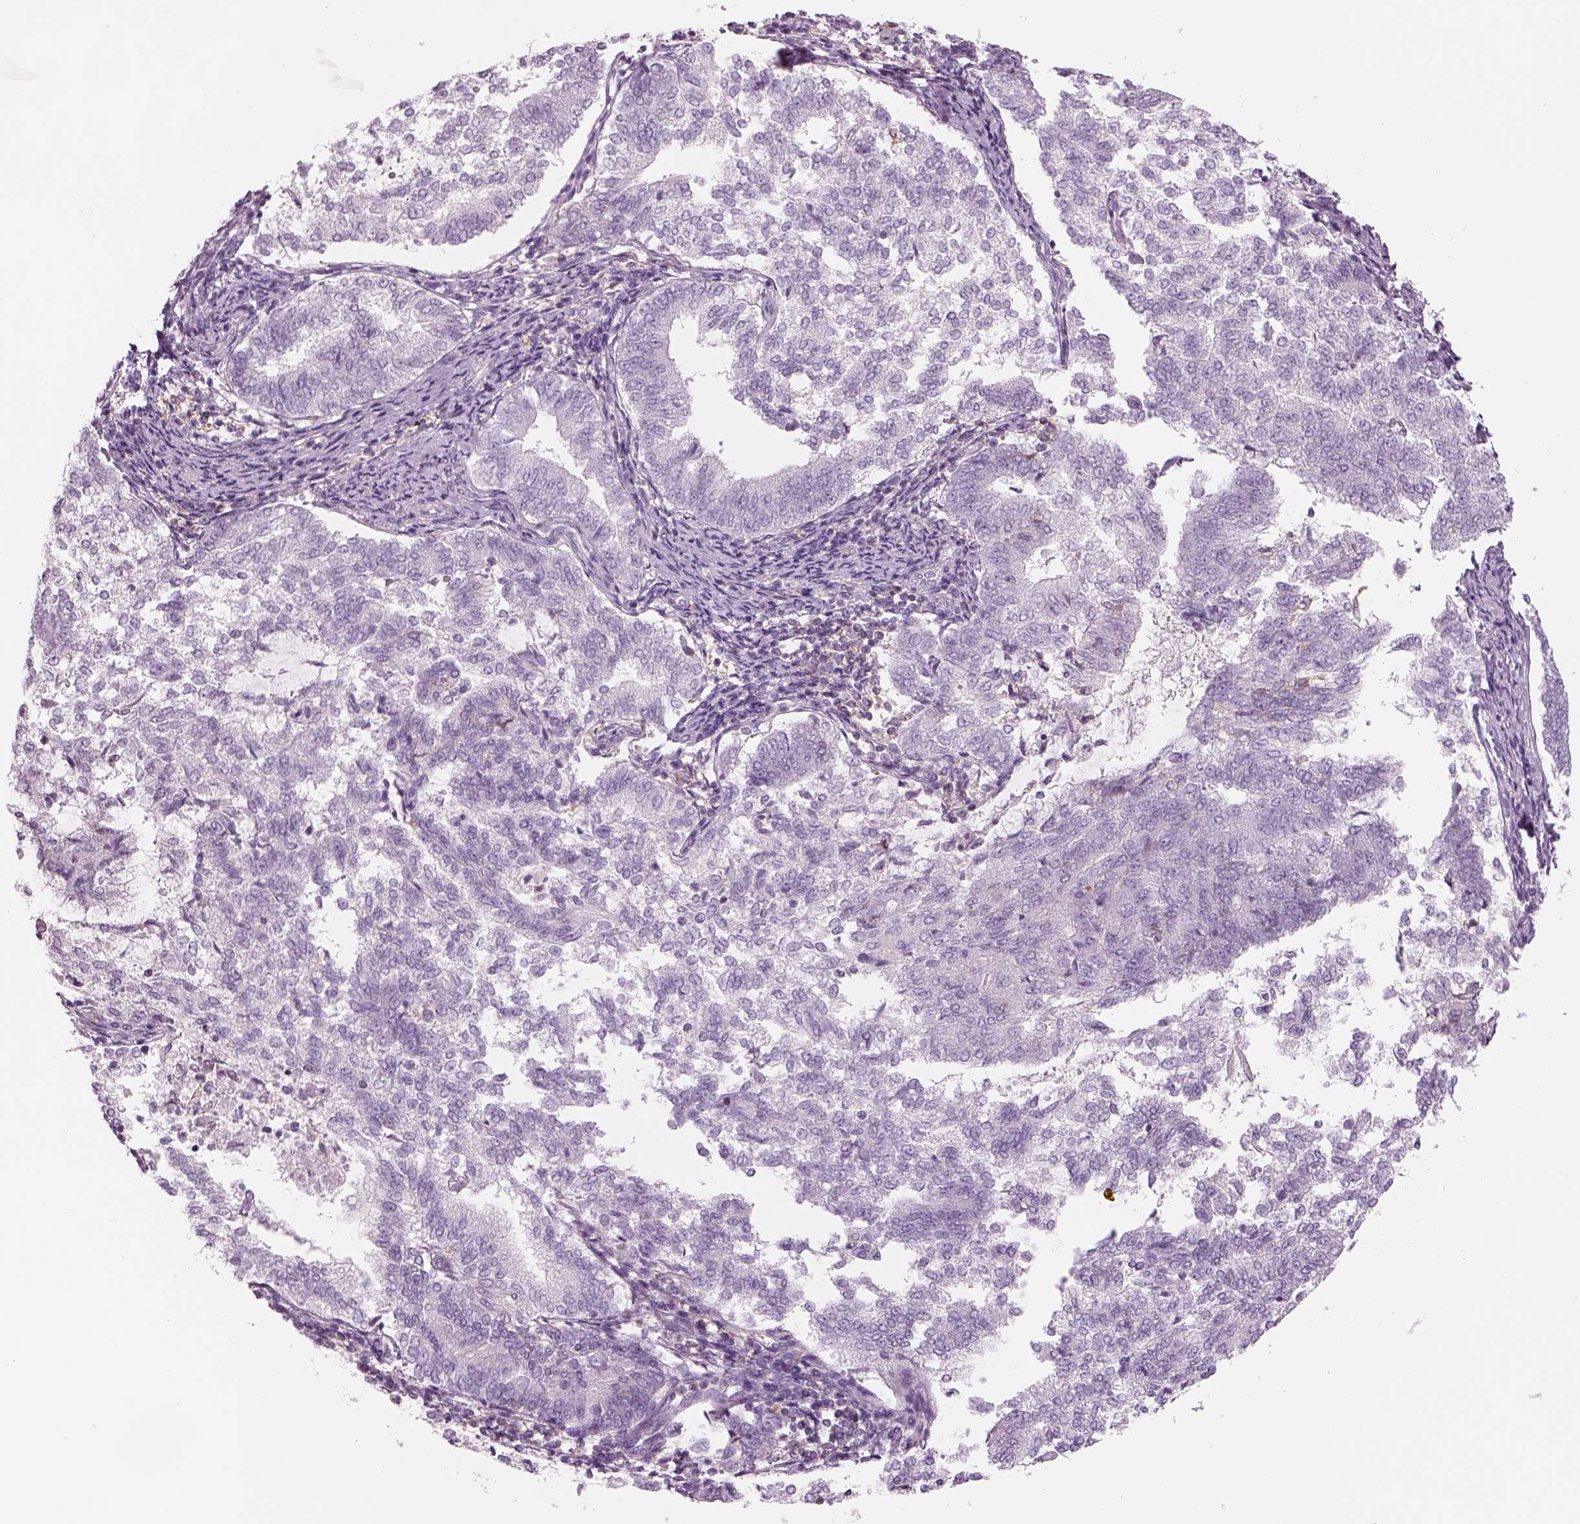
{"staining": {"intensity": "negative", "quantity": "none", "location": "none"}, "tissue": "endometrial cancer", "cell_type": "Tumor cells", "image_type": "cancer", "snomed": [{"axis": "morphology", "description": "Adenocarcinoma, NOS"}, {"axis": "topography", "description": "Endometrium"}], "caption": "Histopathology image shows no protein staining in tumor cells of endometrial cancer tissue.", "gene": "SLC1A7", "patient": {"sex": "female", "age": 65}}